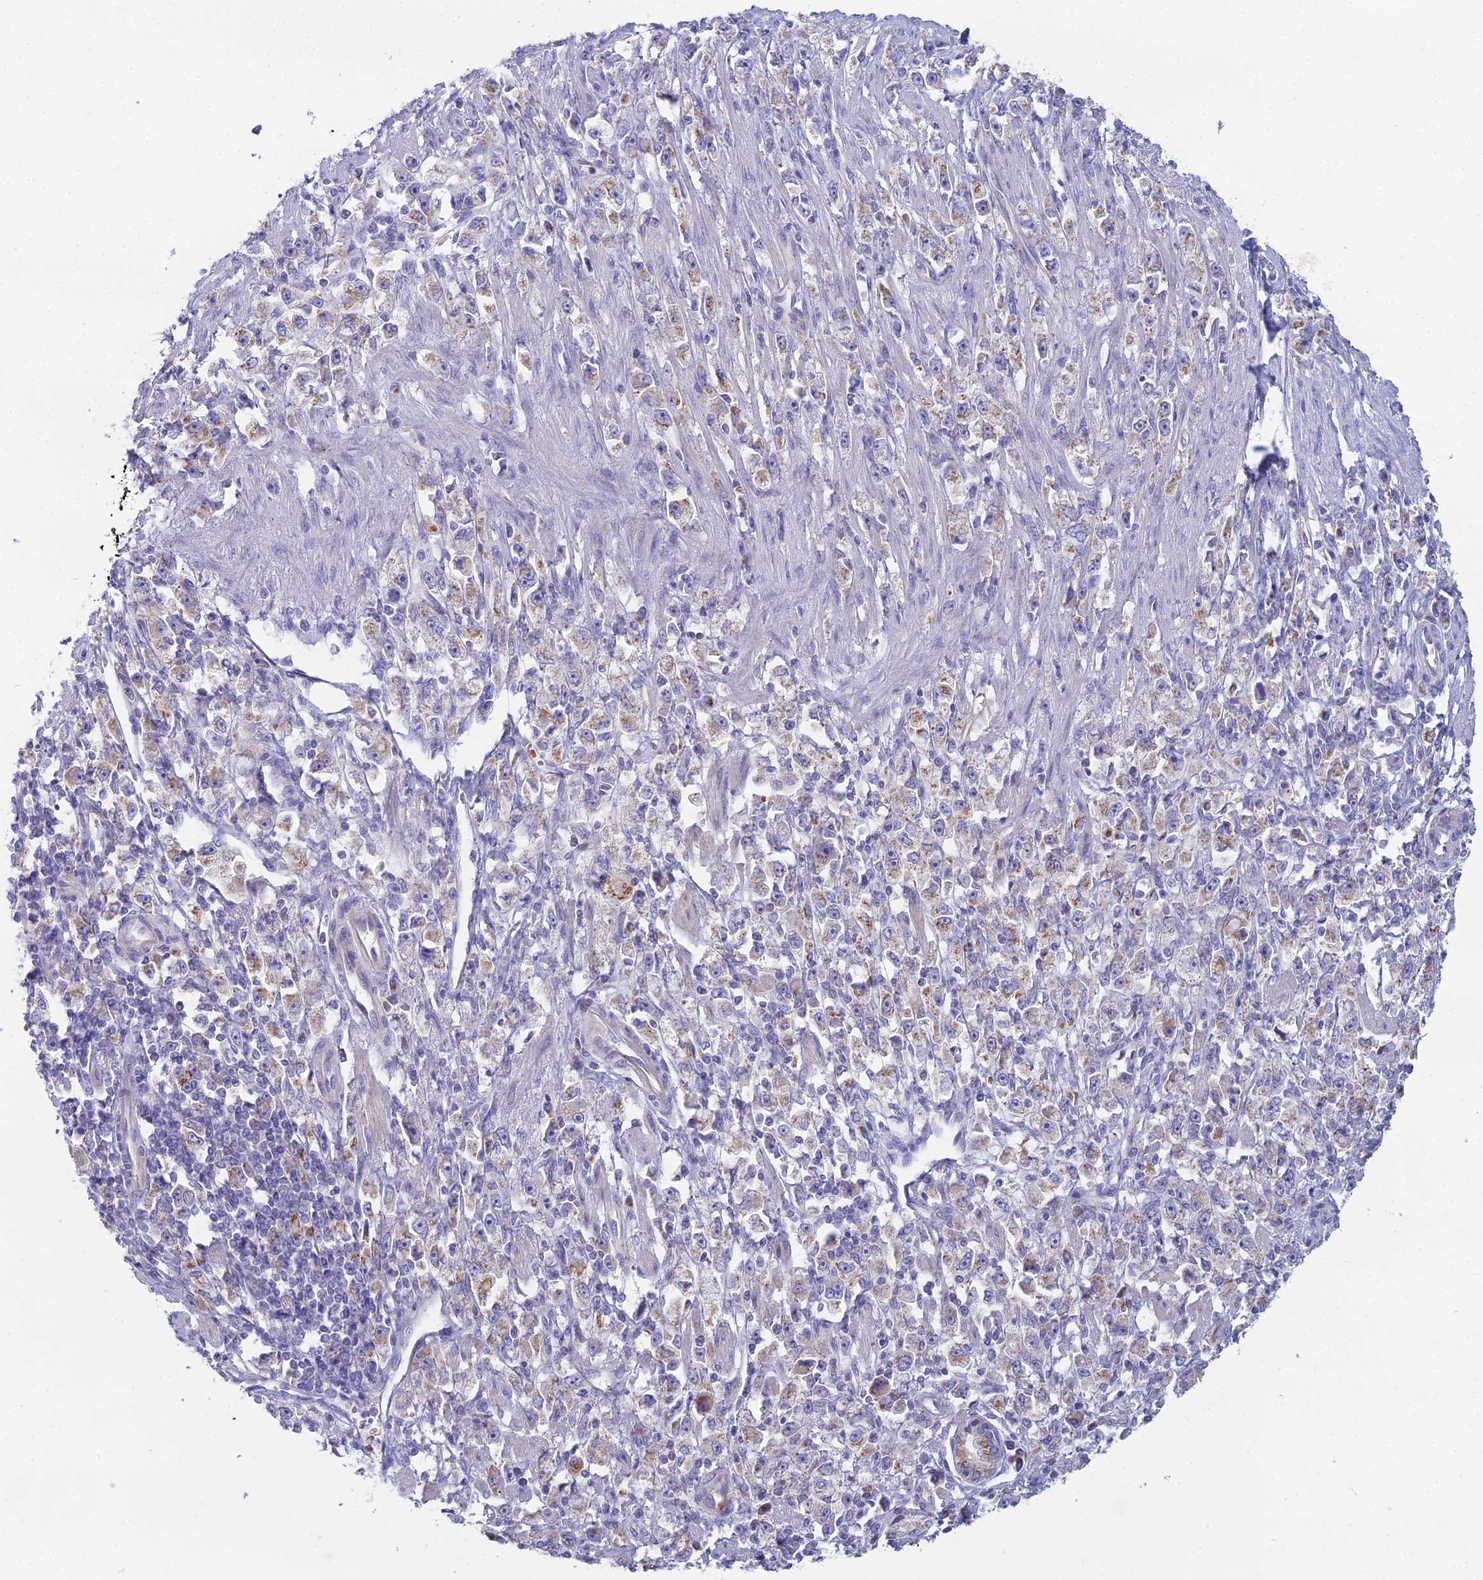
{"staining": {"intensity": "weak", "quantity": "25%-75%", "location": "cytoplasmic/membranous"}, "tissue": "stomach cancer", "cell_type": "Tumor cells", "image_type": "cancer", "snomed": [{"axis": "morphology", "description": "Adenocarcinoma, NOS"}, {"axis": "topography", "description": "Stomach"}], "caption": "A high-resolution micrograph shows immunohistochemistry (IHC) staining of adenocarcinoma (stomach), which demonstrates weak cytoplasmic/membranous staining in approximately 25%-75% of tumor cells.", "gene": "ZNF564", "patient": {"sex": "female", "age": 59}}